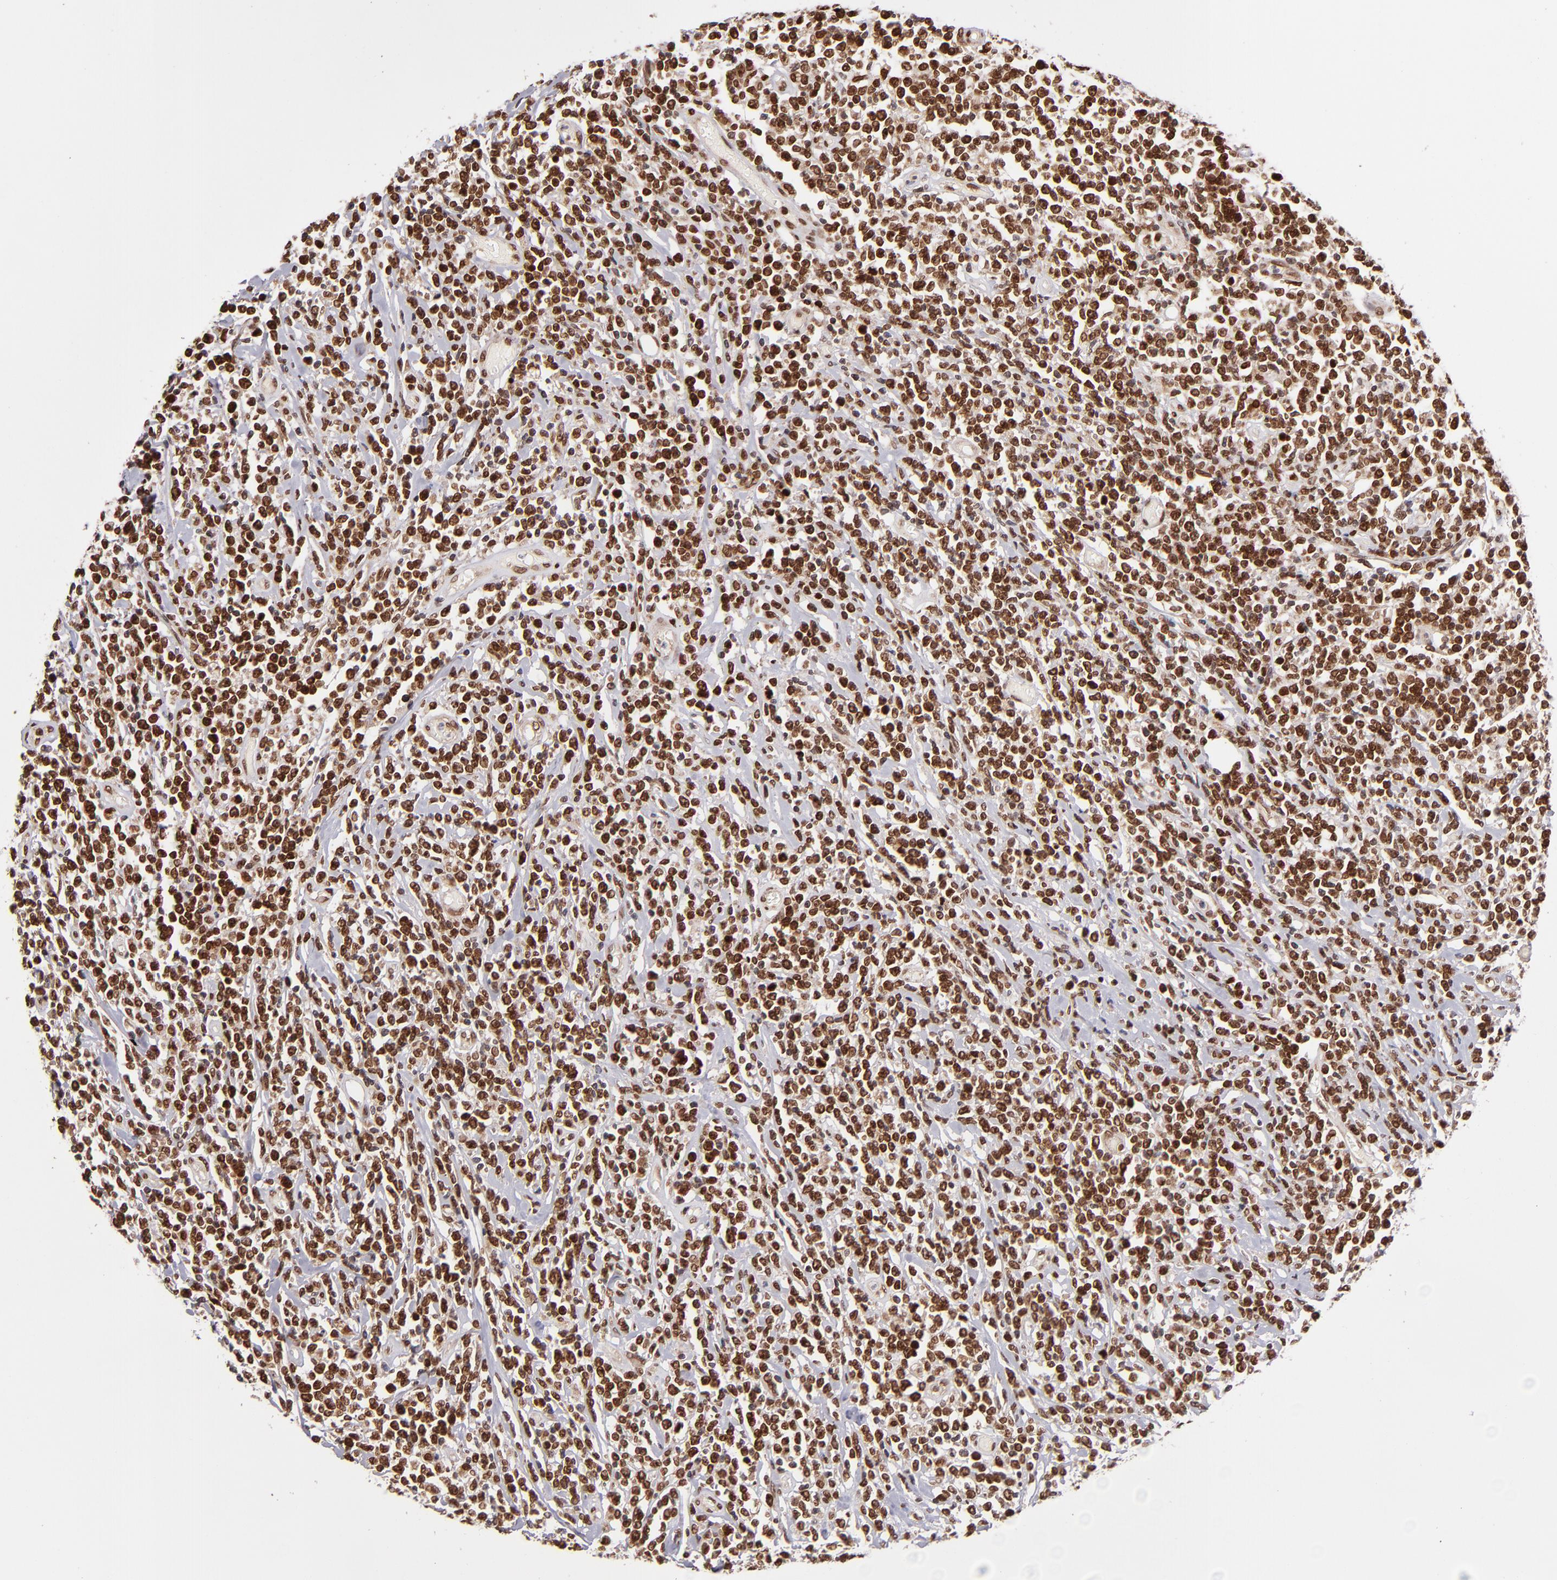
{"staining": {"intensity": "strong", "quantity": "<25%", "location": "cytoplasmic/membranous,nuclear"}, "tissue": "lymphoma", "cell_type": "Tumor cells", "image_type": "cancer", "snomed": [{"axis": "morphology", "description": "Malignant lymphoma, non-Hodgkin's type, High grade"}, {"axis": "topography", "description": "Colon"}], "caption": "Malignant lymphoma, non-Hodgkin's type (high-grade) tissue demonstrates strong cytoplasmic/membranous and nuclear positivity in about <25% of tumor cells", "gene": "TOP1MT", "patient": {"sex": "male", "age": 82}}